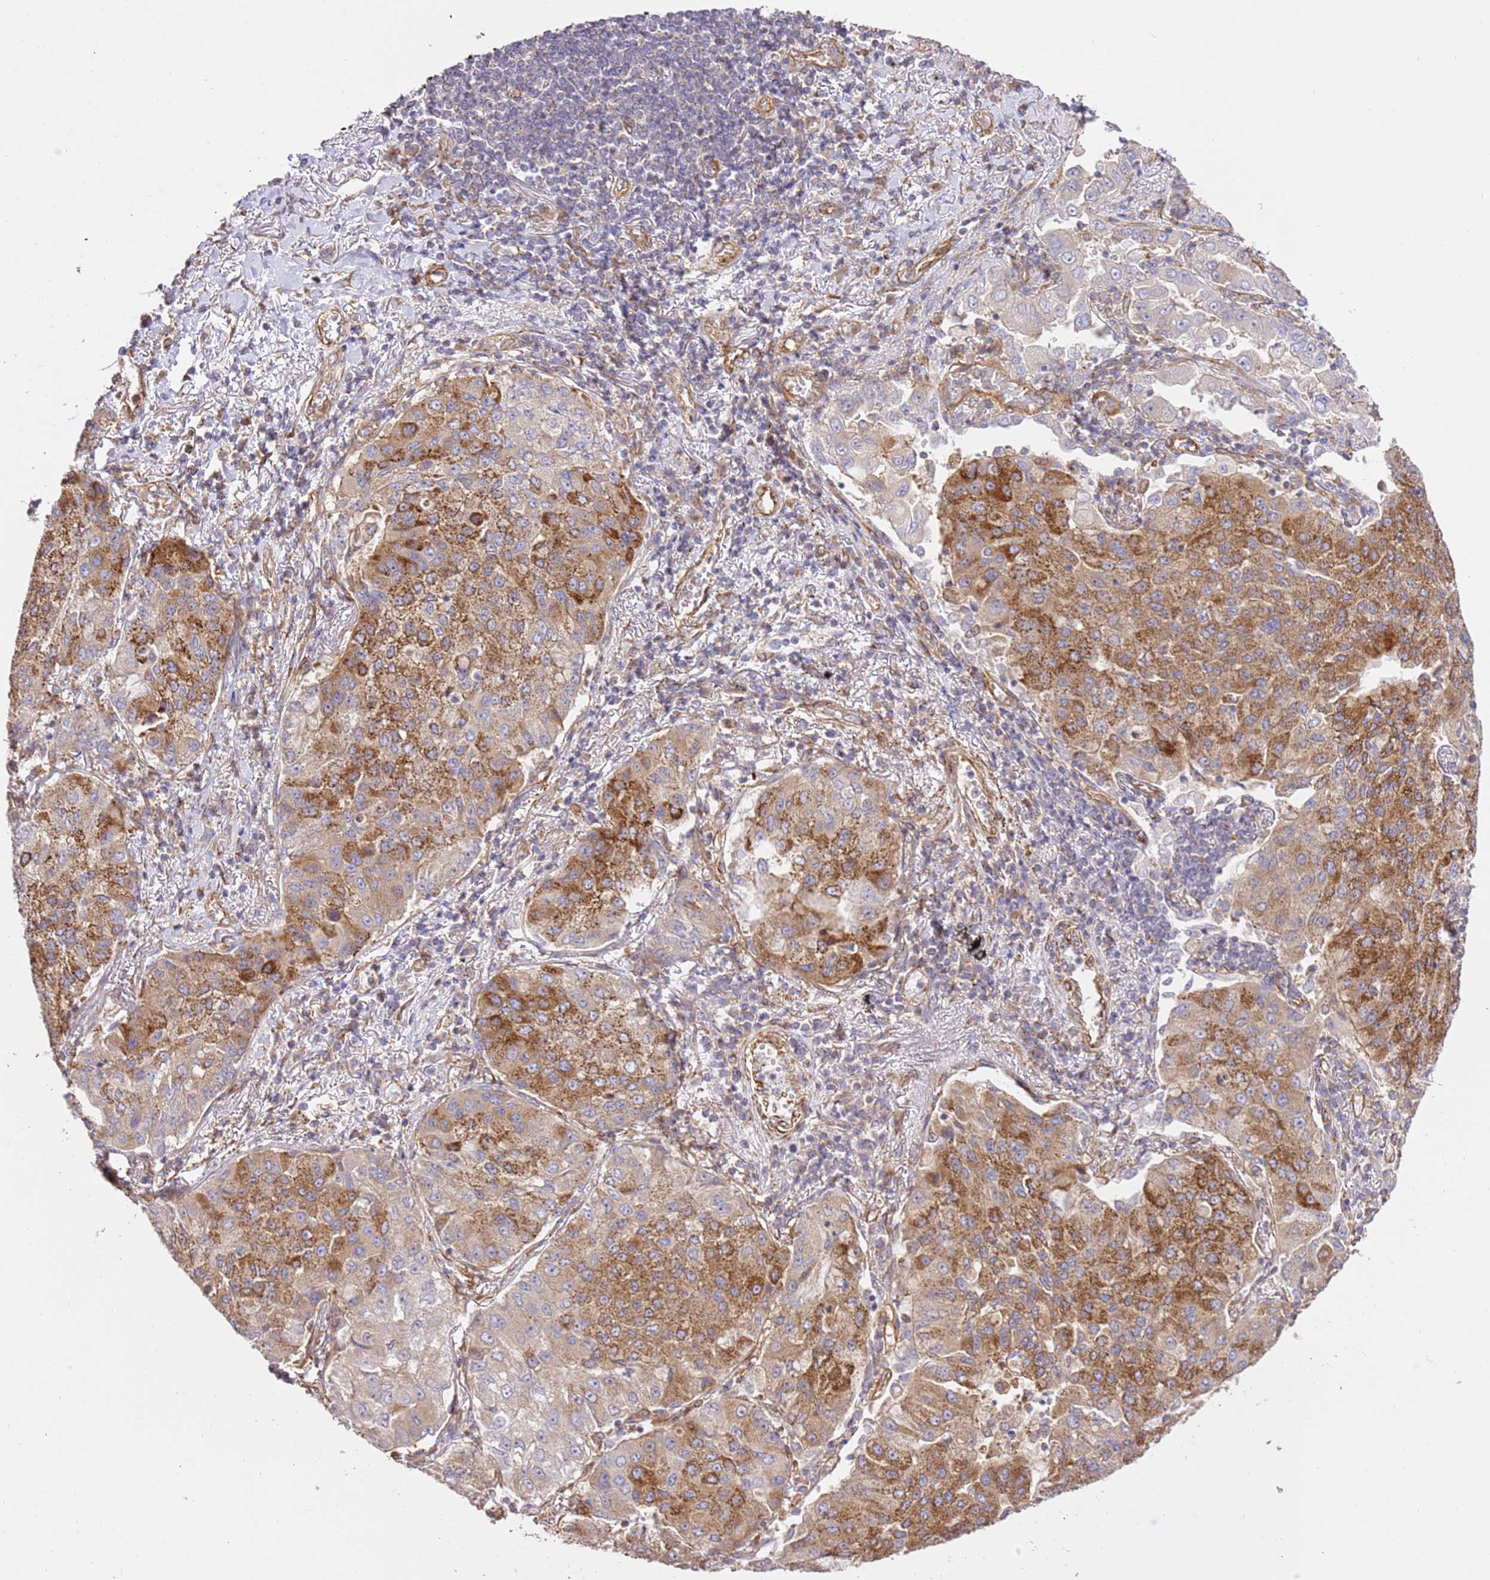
{"staining": {"intensity": "moderate", "quantity": ">75%", "location": "cytoplasmic/membranous"}, "tissue": "lung cancer", "cell_type": "Tumor cells", "image_type": "cancer", "snomed": [{"axis": "morphology", "description": "Squamous cell carcinoma, NOS"}, {"axis": "topography", "description": "Lung"}], "caption": "IHC histopathology image of lung squamous cell carcinoma stained for a protein (brown), which exhibits medium levels of moderate cytoplasmic/membranous staining in about >75% of tumor cells.", "gene": "ZBTB39", "patient": {"sex": "male", "age": 74}}